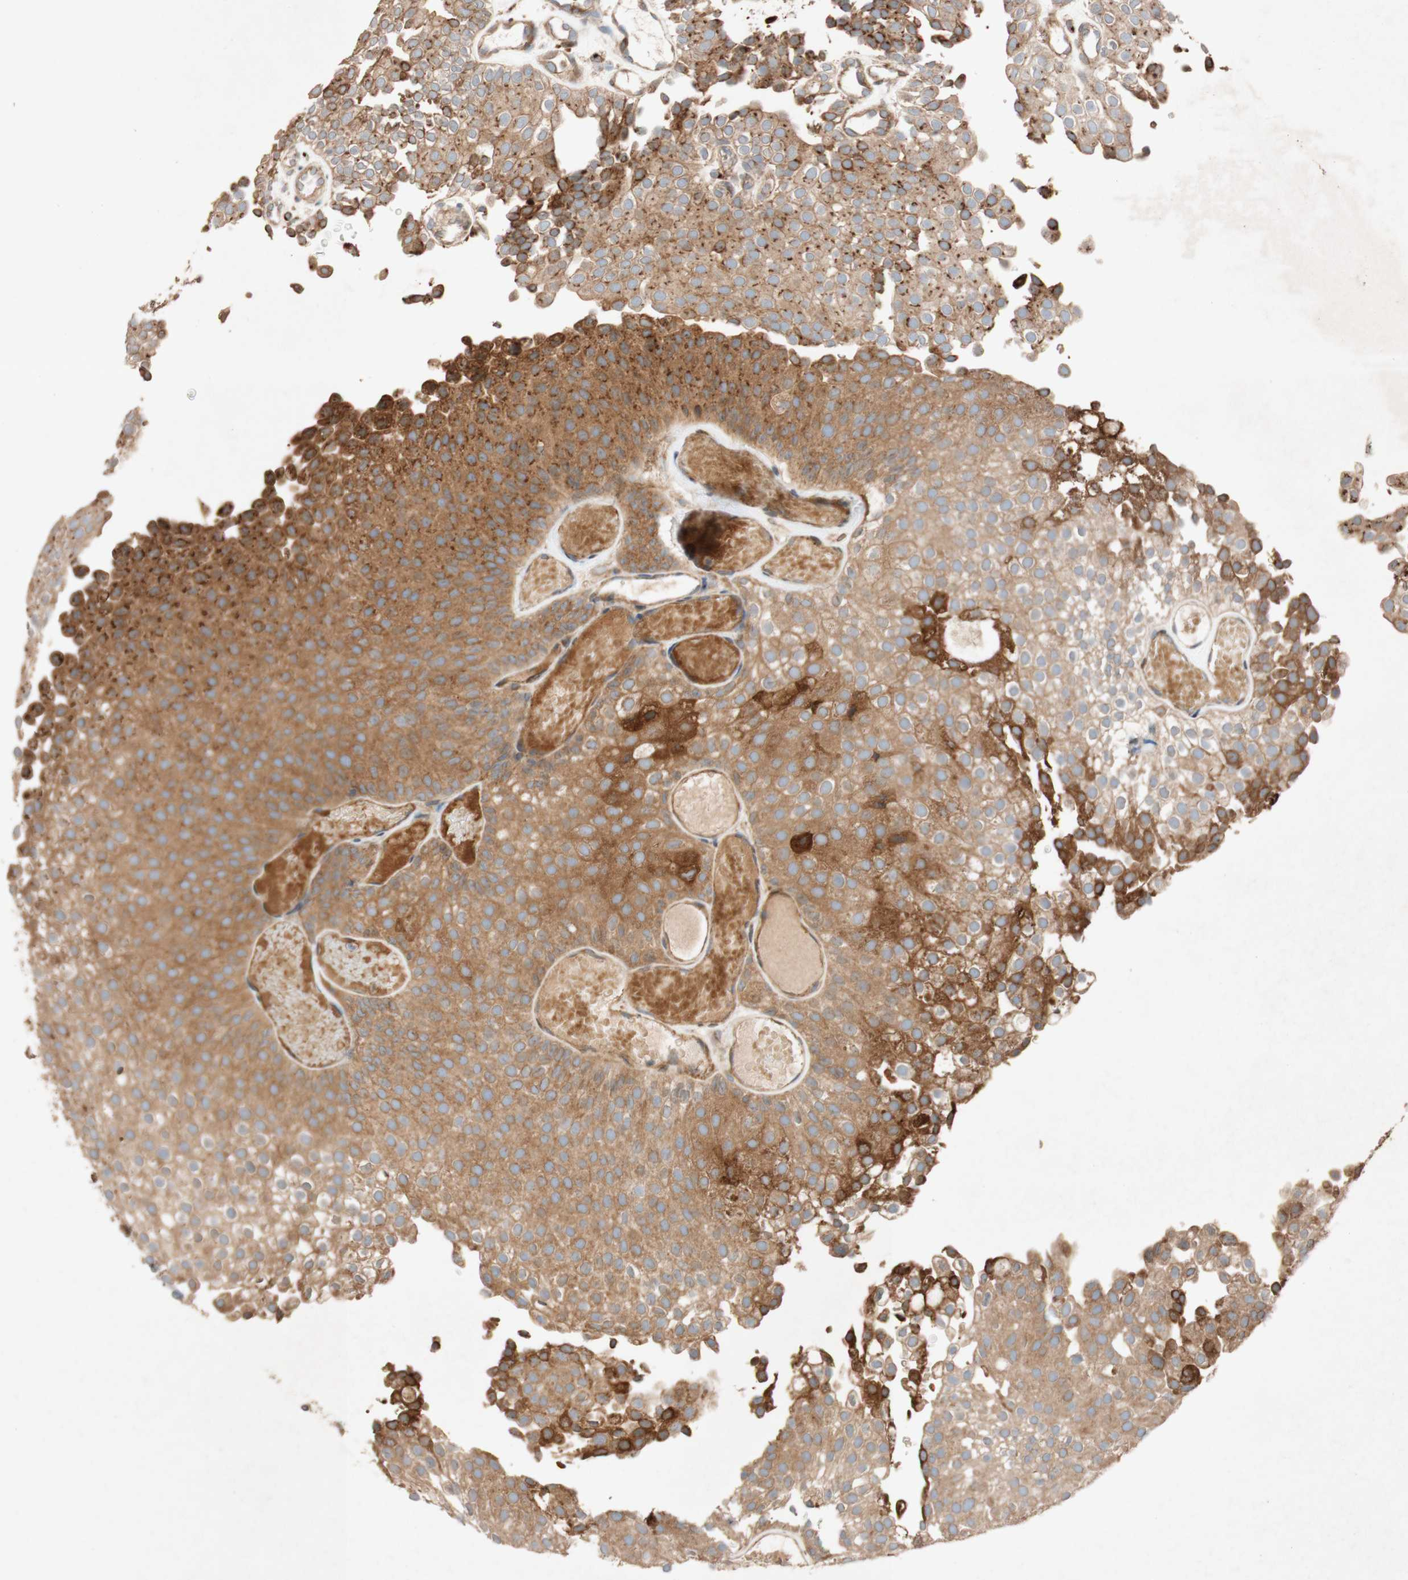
{"staining": {"intensity": "moderate", "quantity": ">75%", "location": "cytoplasmic/membranous,nuclear"}, "tissue": "urothelial cancer", "cell_type": "Tumor cells", "image_type": "cancer", "snomed": [{"axis": "morphology", "description": "Urothelial carcinoma, Low grade"}, {"axis": "topography", "description": "Urinary bladder"}], "caption": "Moderate cytoplasmic/membranous and nuclear protein staining is seen in approximately >75% of tumor cells in urothelial cancer. (Brightfield microscopy of DAB IHC at high magnification).", "gene": "PTPRU", "patient": {"sex": "male", "age": 78}}